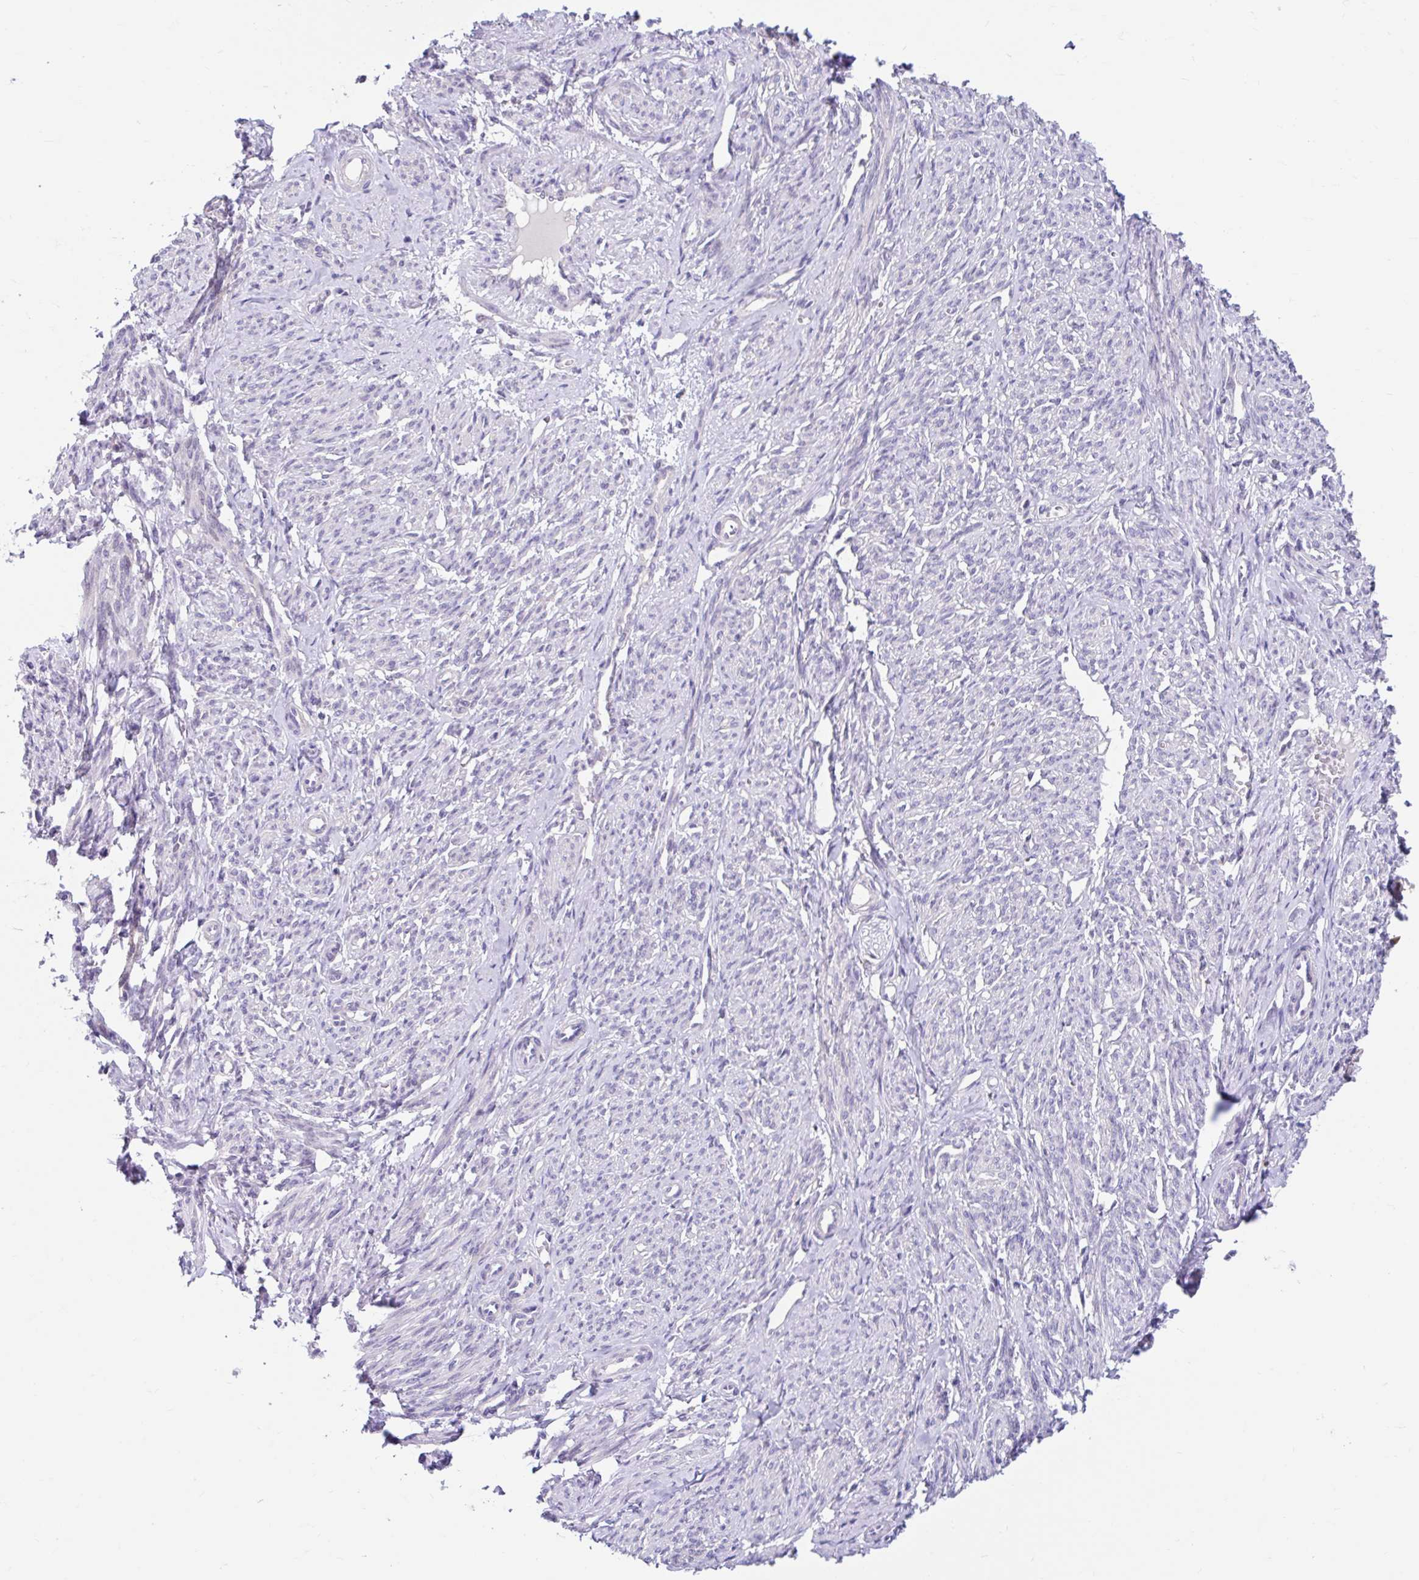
{"staining": {"intensity": "weak", "quantity": "<25%", "location": "cytoplasmic/membranous"}, "tissue": "smooth muscle", "cell_type": "Smooth muscle cells", "image_type": "normal", "snomed": [{"axis": "morphology", "description": "Normal tissue, NOS"}, {"axis": "topography", "description": "Smooth muscle"}], "caption": "This micrograph is of unremarkable smooth muscle stained with IHC to label a protein in brown with the nuclei are counter-stained blue. There is no positivity in smooth muscle cells.", "gene": "NT5C1B", "patient": {"sex": "female", "age": 65}}